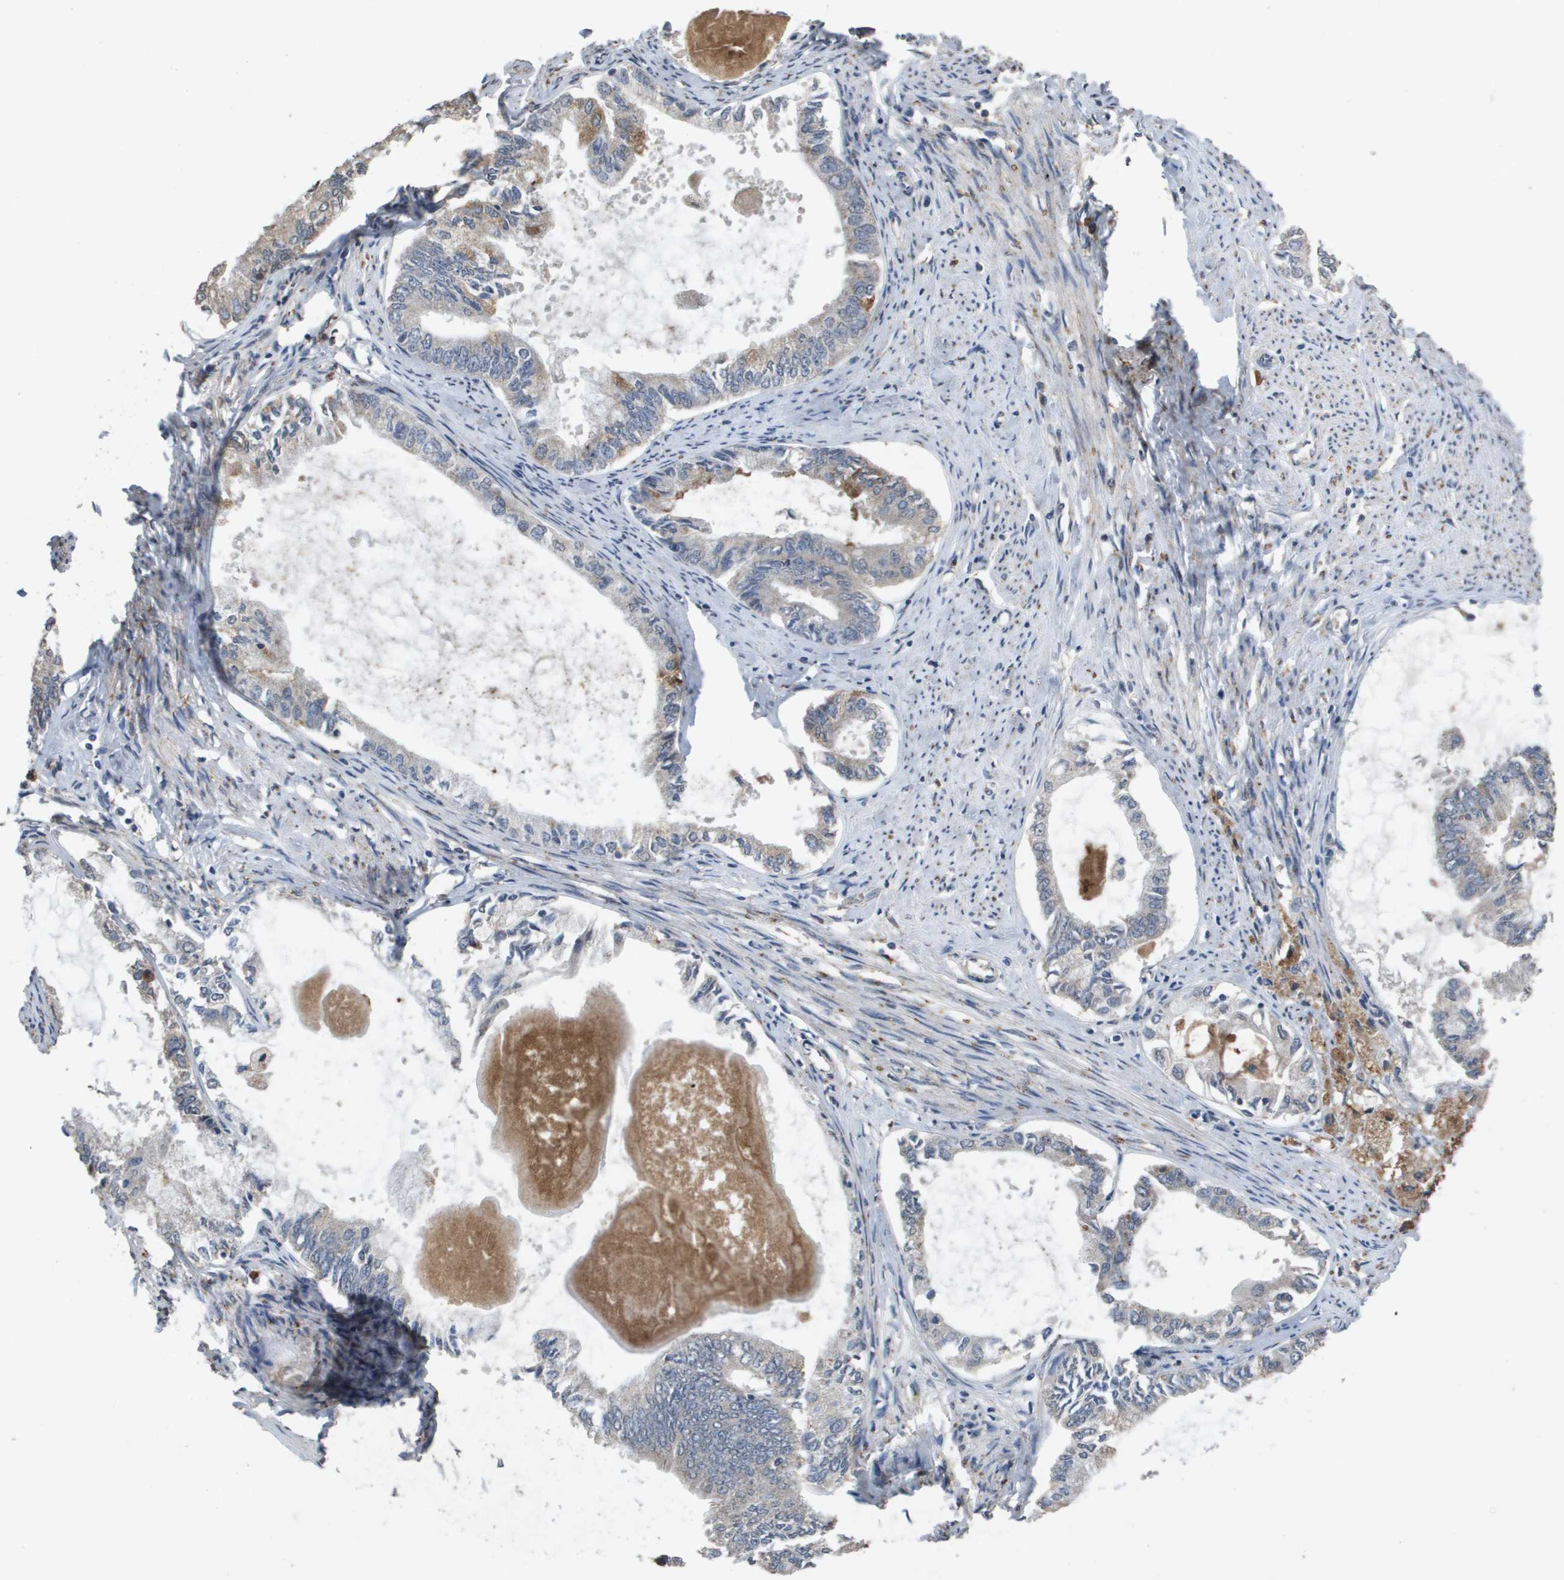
{"staining": {"intensity": "moderate", "quantity": "<25%", "location": "cytoplasmic/membranous"}, "tissue": "endometrial cancer", "cell_type": "Tumor cells", "image_type": "cancer", "snomed": [{"axis": "morphology", "description": "Adenocarcinoma, NOS"}, {"axis": "topography", "description": "Endometrium"}], "caption": "Tumor cells display moderate cytoplasmic/membranous positivity in about <25% of cells in endometrial cancer. Using DAB (3,3'-diaminobenzidine) (brown) and hematoxylin (blue) stains, captured at high magnification using brightfield microscopy.", "gene": "PROC", "patient": {"sex": "female", "age": 86}}